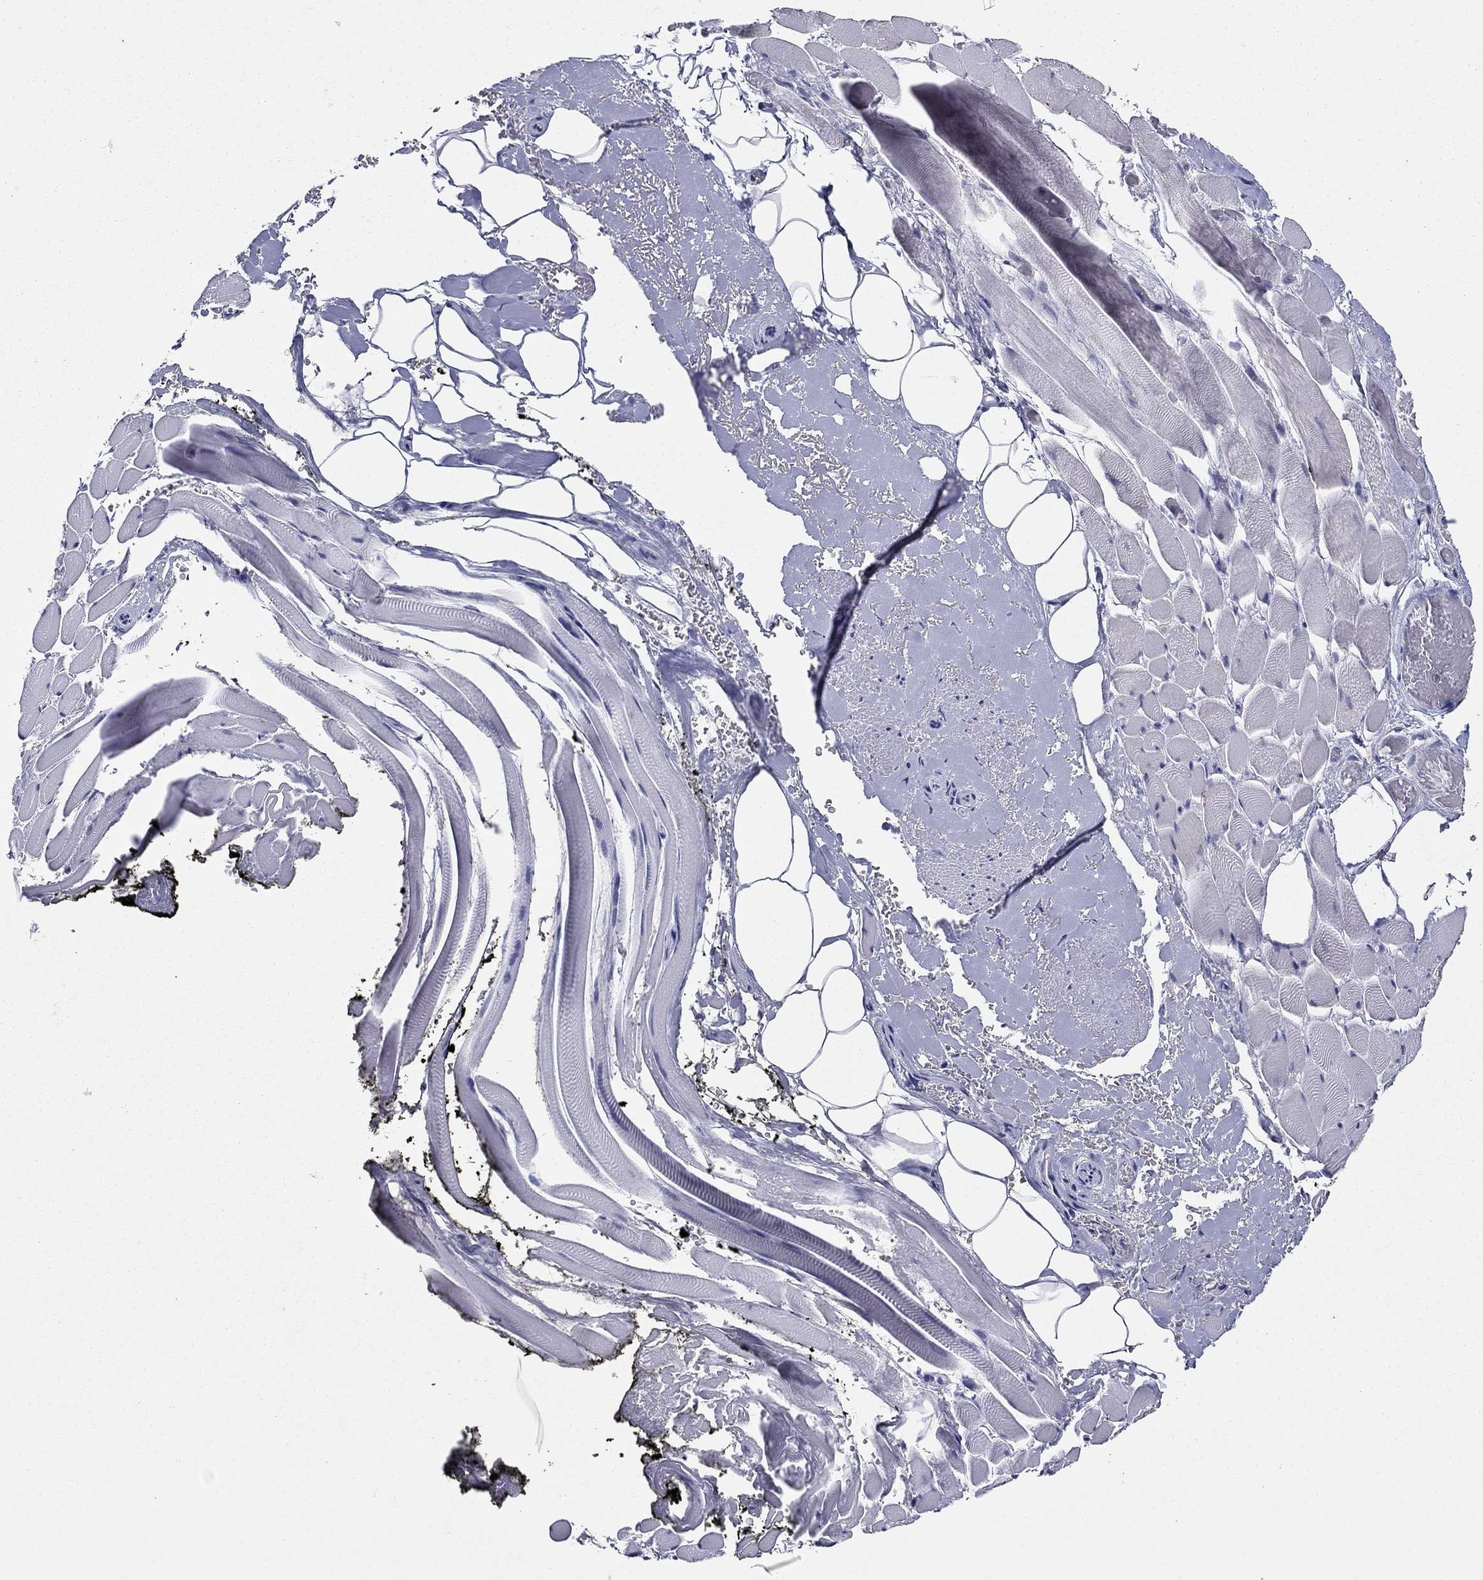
{"staining": {"intensity": "negative", "quantity": "none", "location": "none"}, "tissue": "adipose tissue", "cell_type": "Adipocytes", "image_type": "normal", "snomed": [{"axis": "morphology", "description": "Normal tissue, NOS"}, {"axis": "topography", "description": "Anal"}, {"axis": "topography", "description": "Peripheral nerve tissue"}], "caption": "Immunohistochemical staining of benign human adipose tissue displays no significant positivity in adipocytes.", "gene": "ITGAE", "patient": {"sex": "male", "age": 53}}